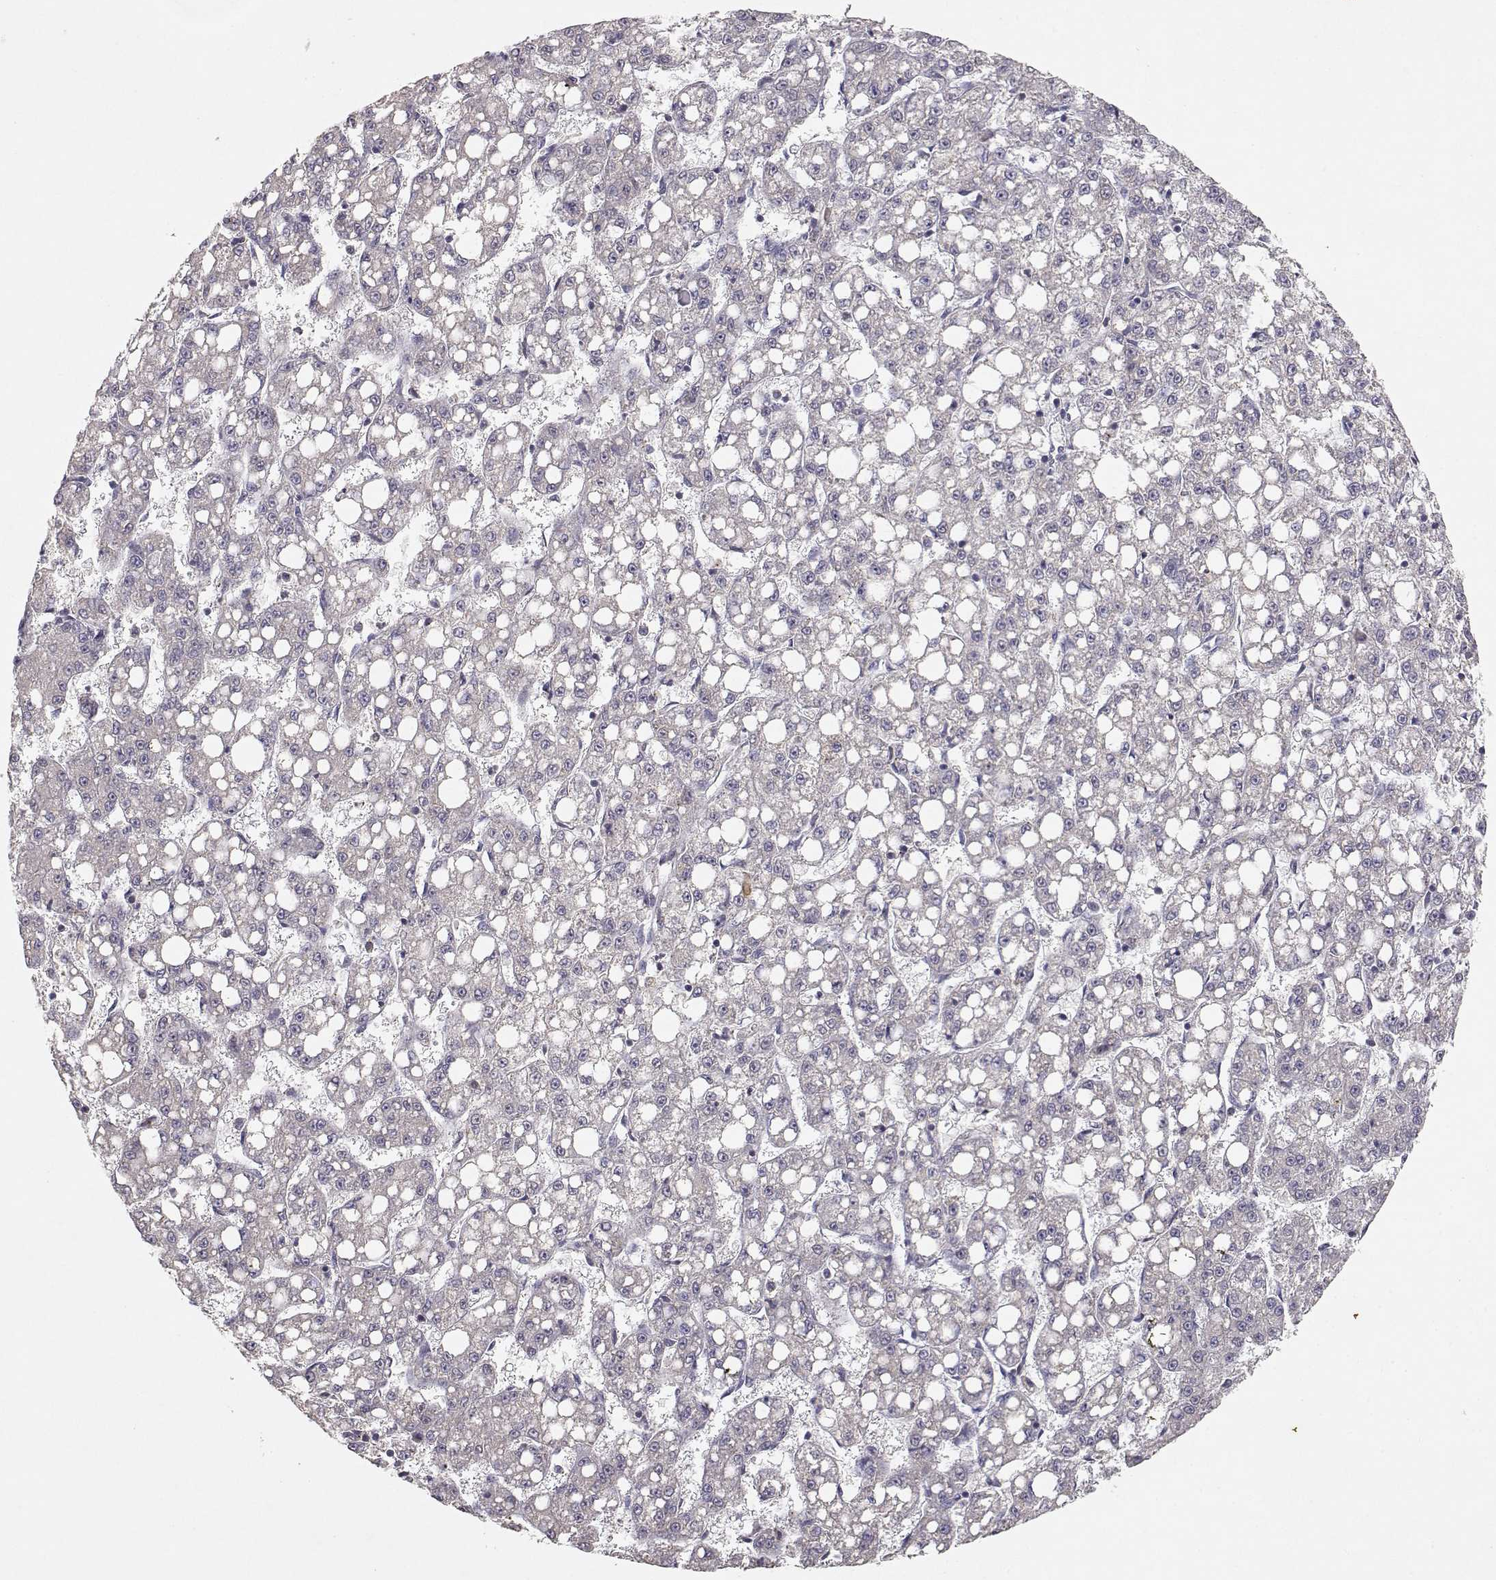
{"staining": {"intensity": "negative", "quantity": "none", "location": "none"}, "tissue": "liver cancer", "cell_type": "Tumor cells", "image_type": "cancer", "snomed": [{"axis": "morphology", "description": "Carcinoma, Hepatocellular, NOS"}, {"axis": "topography", "description": "Liver"}], "caption": "Micrograph shows no significant protein staining in tumor cells of hepatocellular carcinoma (liver).", "gene": "RAD51", "patient": {"sex": "female", "age": 65}}